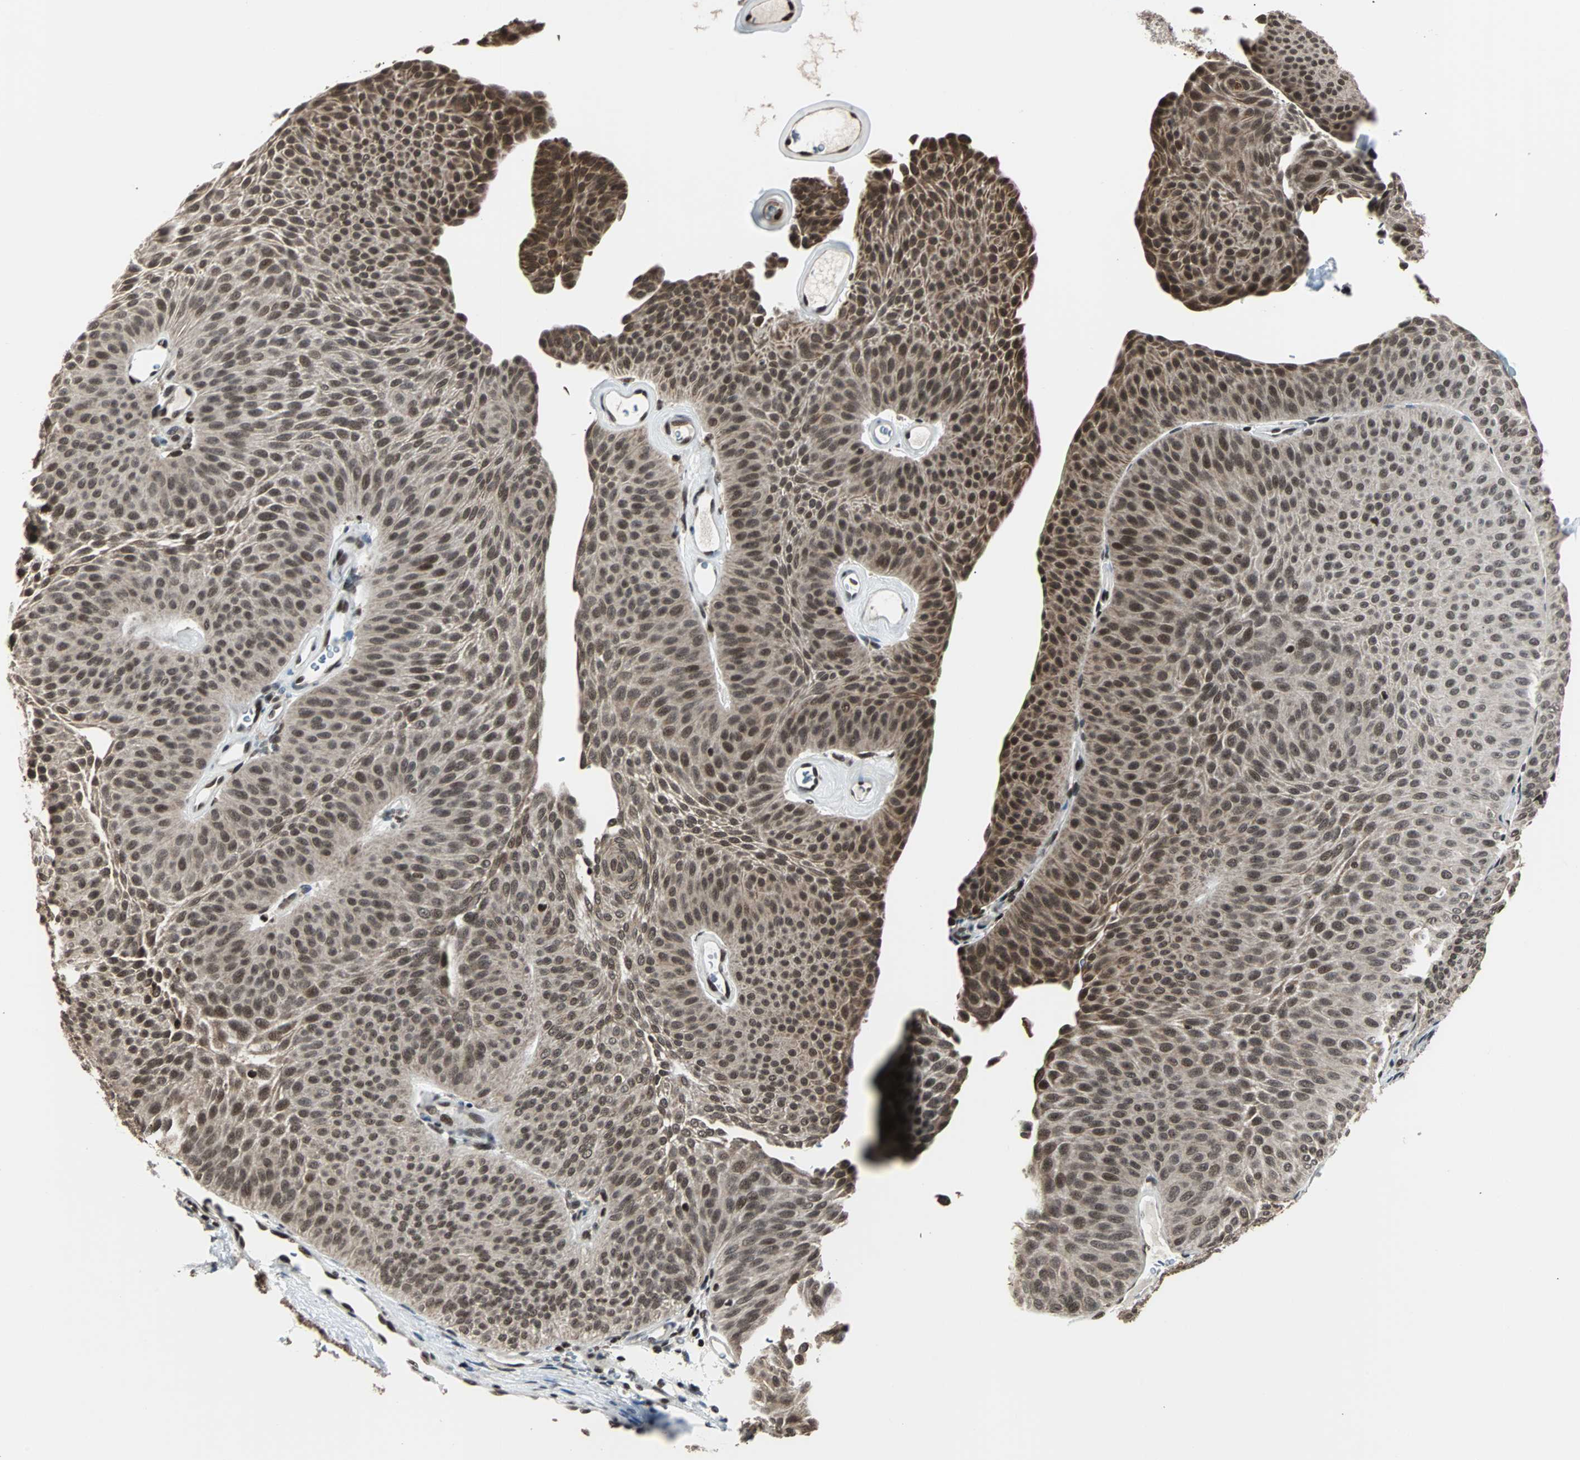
{"staining": {"intensity": "moderate", "quantity": ">75%", "location": "nuclear"}, "tissue": "urothelial cancer", "cell_type": "Tumor cells", "image_type": "cancer", "snomed": [{"axis": "morphology", "description": "Urothelial carcinoma, Low grade"}, {"axis": "topography", "description": "Urinary bladder"}], "caption": "A brown stain labels moderate nuclear expression of a protein in urothelial cancer tumor cells.", "gene": "TERF2IP", "patient": {"sex": "female", "age": 60}}